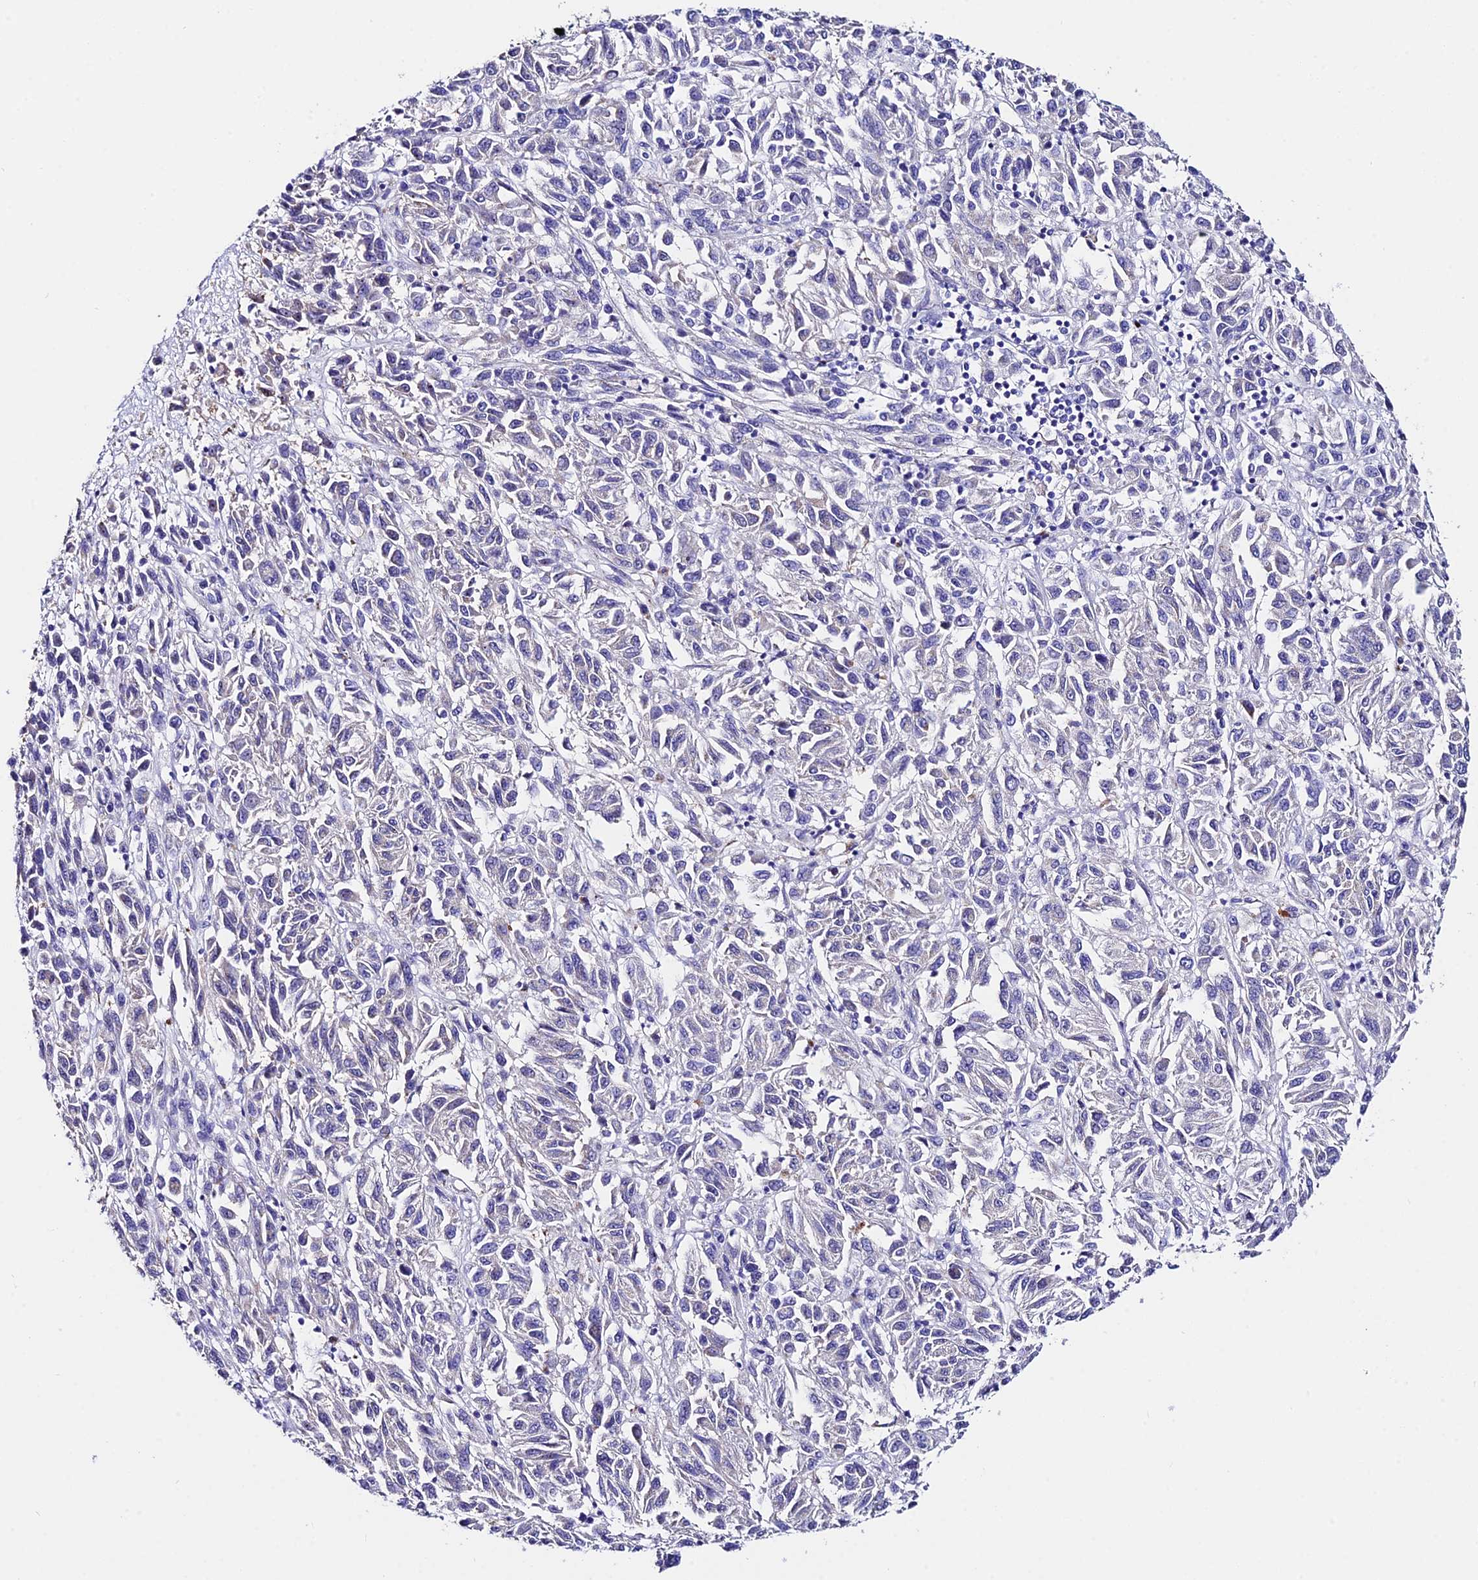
{"staining": {"intensity": "negative", "quantity": "none", "location": "none"}, "tissue": "melanoma", "cell_type": "Tumor cells", "image_type": "cancer", "snomed": [{"axis": "morphology", "description": "Malignant melanoma, Metastatic site"}, {"axis": "topography", "description": "Lung"}], "caption": "A micrograph of human malignant melanoma (metastatic site) is negative for staining in tumor cells. (DAB immunohistochemistry visualized using brightfield microscopy, high magnification).", "gene": "CEP41", "patient": {"sex": "male", "age": 64}}